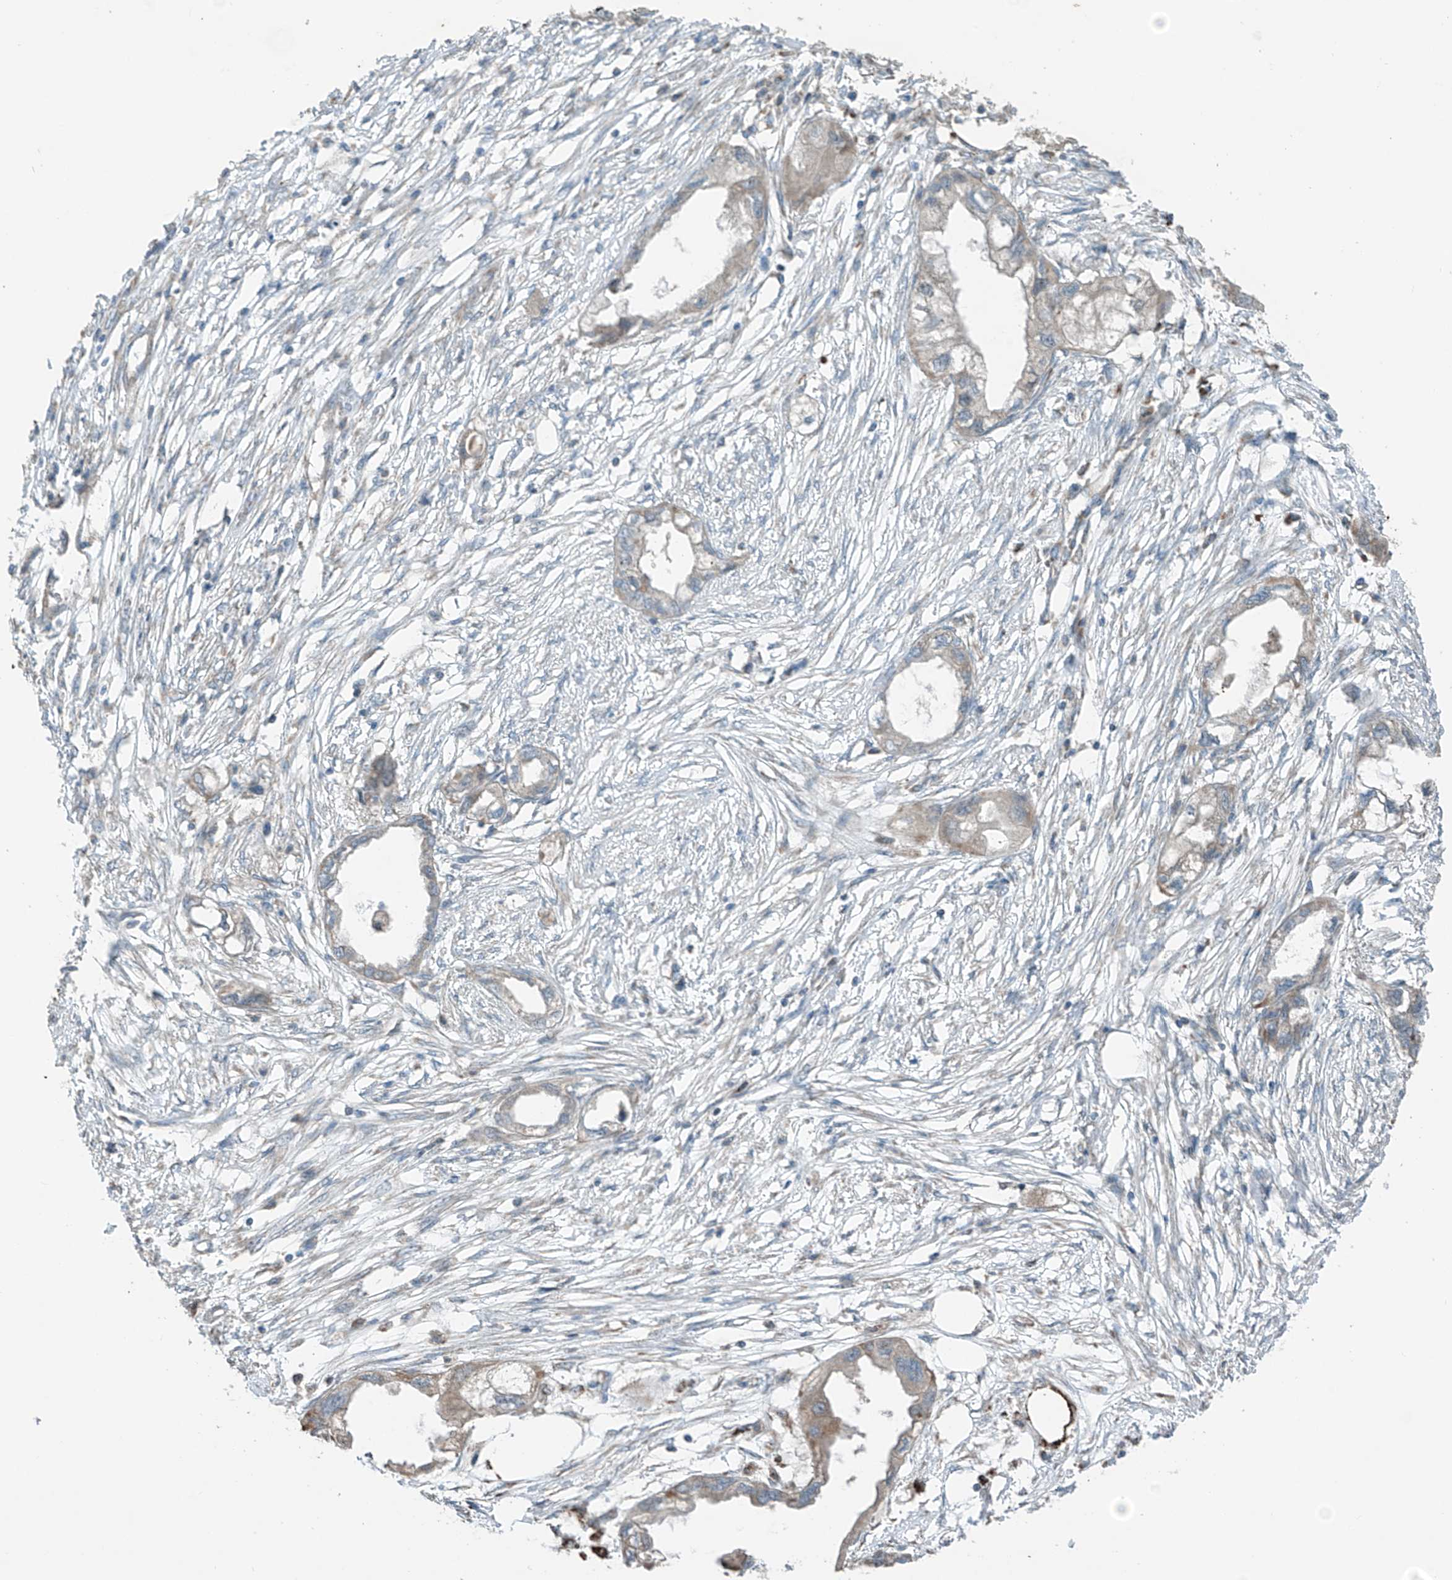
{"staining": {"intensity": "weak", "quantity": "<25%", "location": "cytoplasmic/membranous"}, "tissue": "endometrial cancer", "cell_type": "Tumor cells", "image_type": "cancer", "snomed": [{"axis": "morphology", "description": "Adenocarcinoma, NOS"}, {"axis": "morphology", "description": "Adenocarcinoma, metastatic, NOS"}, {"axis": "topography", "description": "Adipose tissue"}, {"axis": "topography", "description": "Endometrium"}], "caption": "Image shows no protein positivity in tumor cells of endometrial cancer (adenocarcinoma) tissue. Brightfield microscopy of immunohistochemistry (IHC) stained with DAB (brown) and hematoxylin (blue), captured at high magnification.", "gene": "SAMD3", "patient": {"sex": "female", "age": 67}}